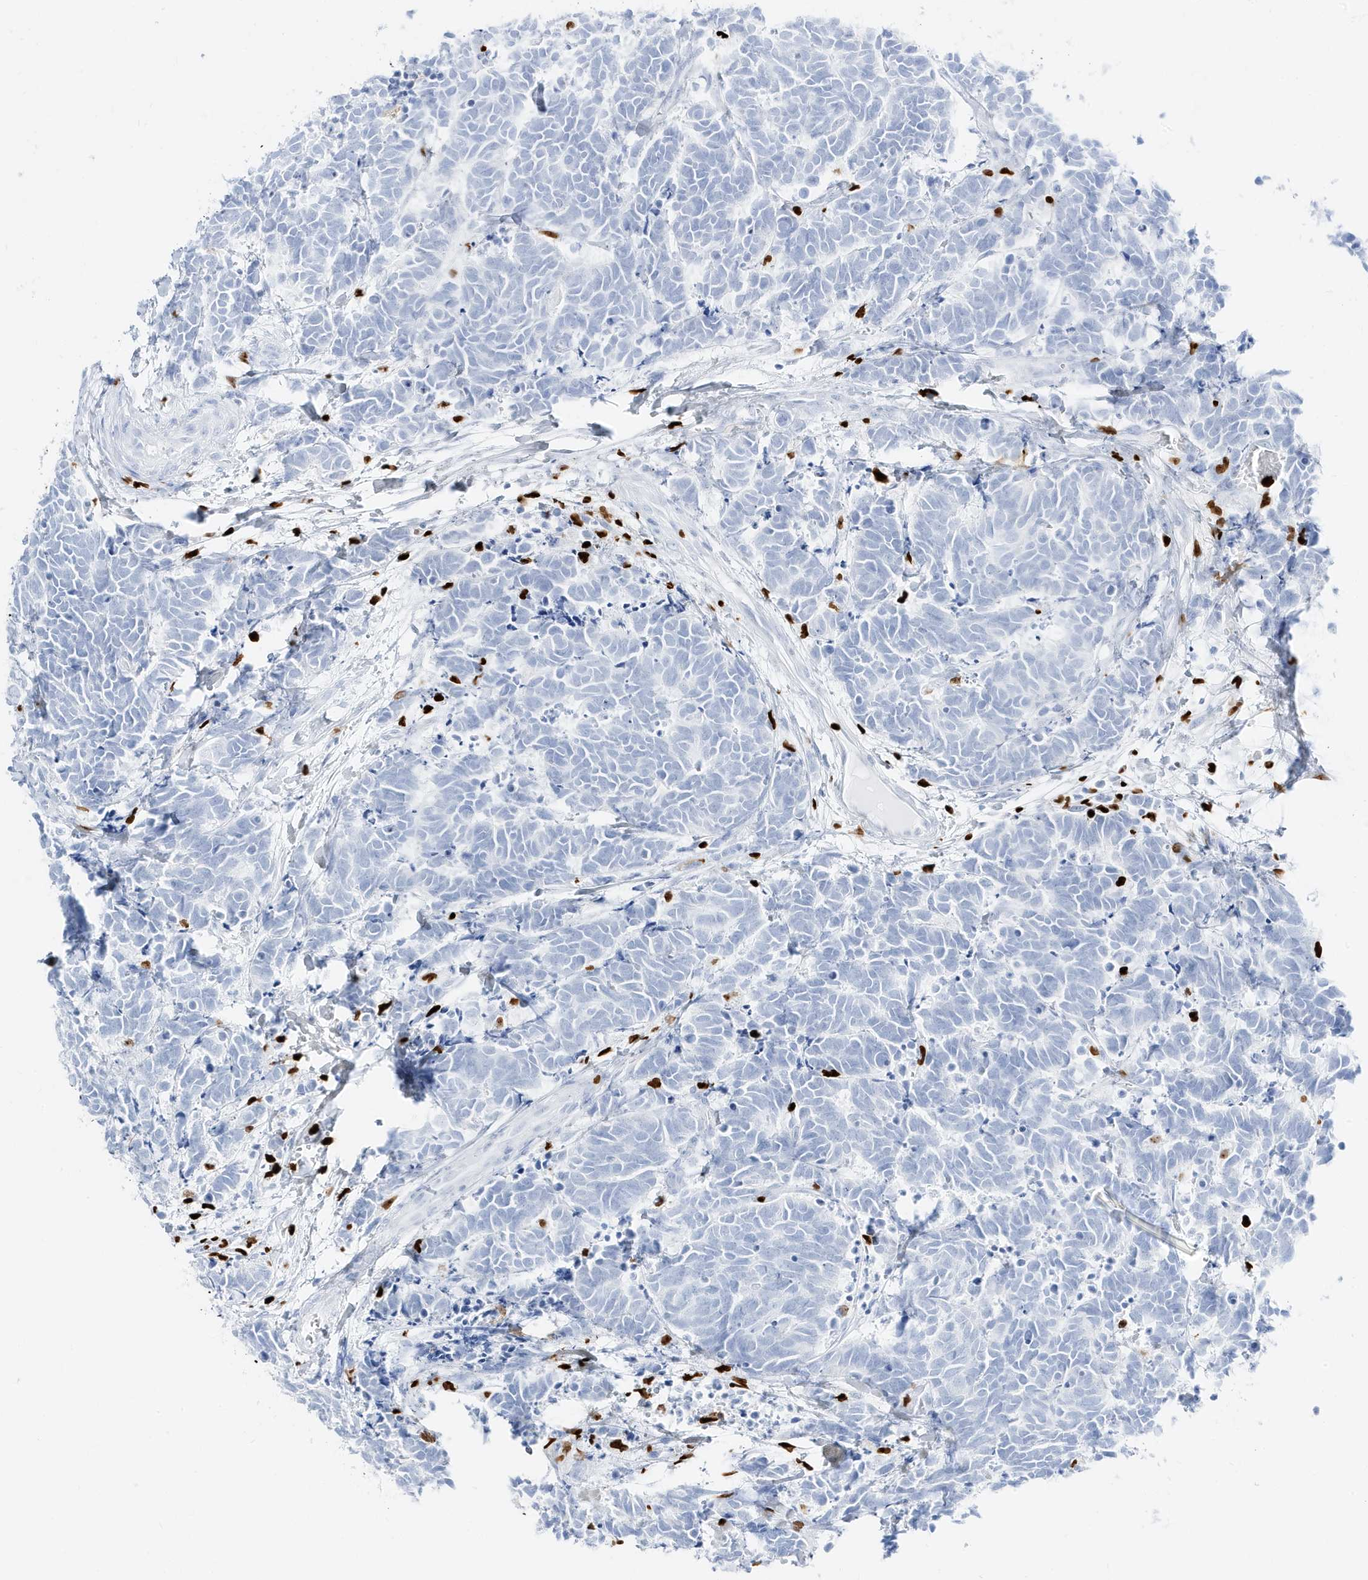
{"staining": {"intensity": "negative", "quantity": "none", "location": "none"}, "tissue": "carcinoid", "cell_type": "Tumor cells", "image_type": "cancer", "snomed": [{"axis": "morphology", "description": "Carcinoma, NOS"}, {"axis": "morphology", "description": "Carcinoid, malignant, NOS"}, {"axis": "topography", "description": "Urinary bladder"}], "caption": "A micrograph of carcinoma stained for a protein demonstrates no brown staining in tumor cells.", "gene": "MNDA", "patient": {"sex": "male", "age": 57}}